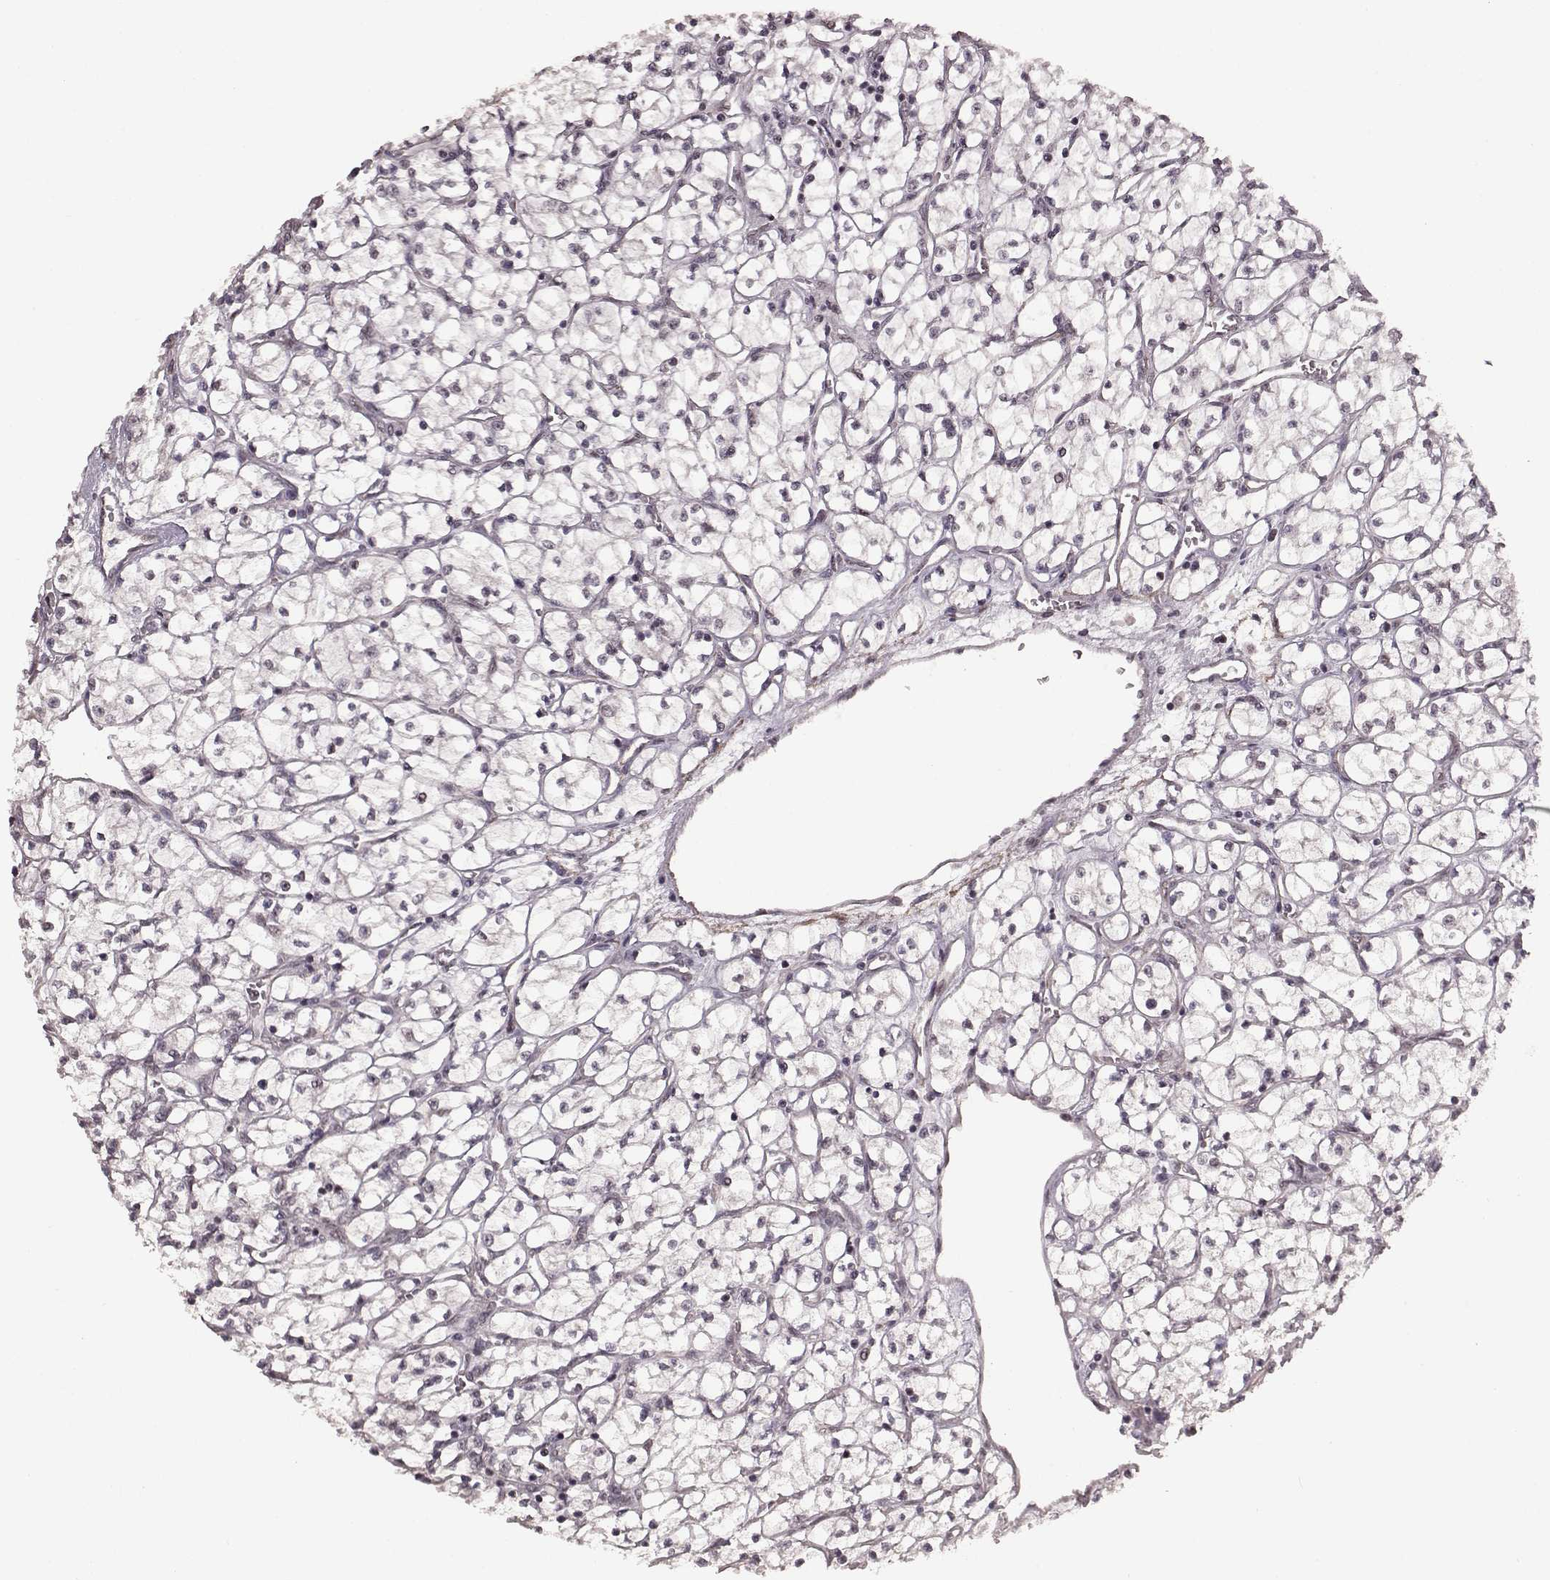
{"staining": {"intensity": "negative", "quantity": "none", "location": "none"}, "tissue": "renal cancer", "cell_type": "Tumor cells", "image_type": "cancer", "snomed": [{"axis": "morphology", "description": "Adenocarcinoma, NOS"}, {"axis": "topography", "description": "Kidney"}], "caption": "DAB (3,3'-diaminobenzidine) immunohistochemical staining of human renal adenocarcinoma shows no significant expression in tumor cells.", "gene": "RRAGD", "patient": {"sex": "female", "age": 64}}